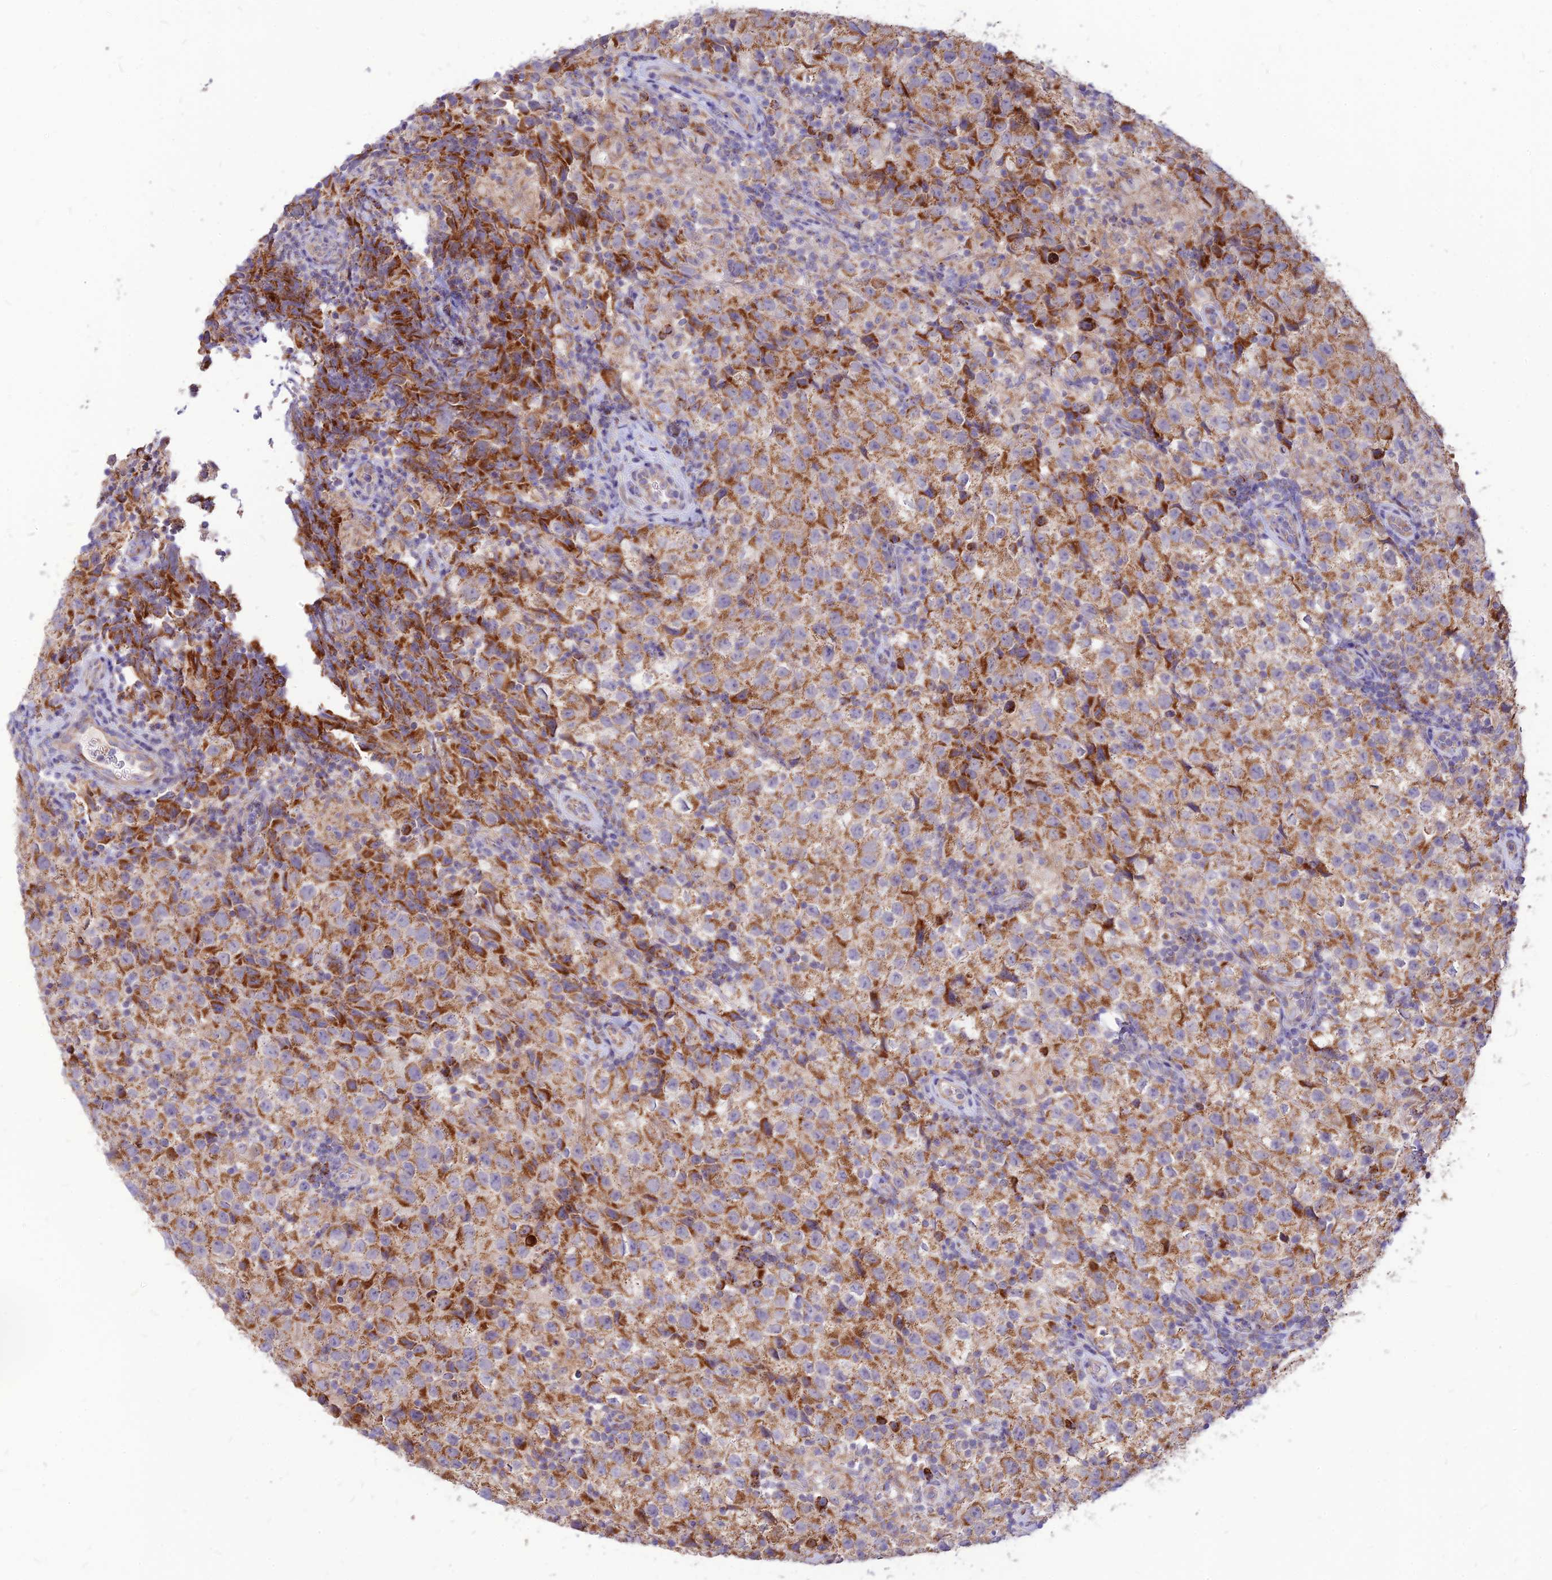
{"staining": {"intensity": "moderate", "quantity": ">75%", "location": "cytoplasmic/membranous"}, "tissue": "testis cancer", "cell_type": "Tumor cells", "image_type": "cancer", "snomed": [{"axis": "morphology", "description": "Seminoma, NOS"}, {"axis": "morphology", "description": "Carcinoma, Embryonal, NOS"}, {"axis": "topography", "description": "Testis"}], "caption": "This image reveals testis embryonal carcinoma stained with immunohistochemistry (IHC) to label a protein in brown. The cytoplasmic/membranous of tumor cells show moderate positivity for the protein. Nuclei are counter-stained blue.", "gene": "ECI1", "patient": {"sex": "male", "age": 41}}